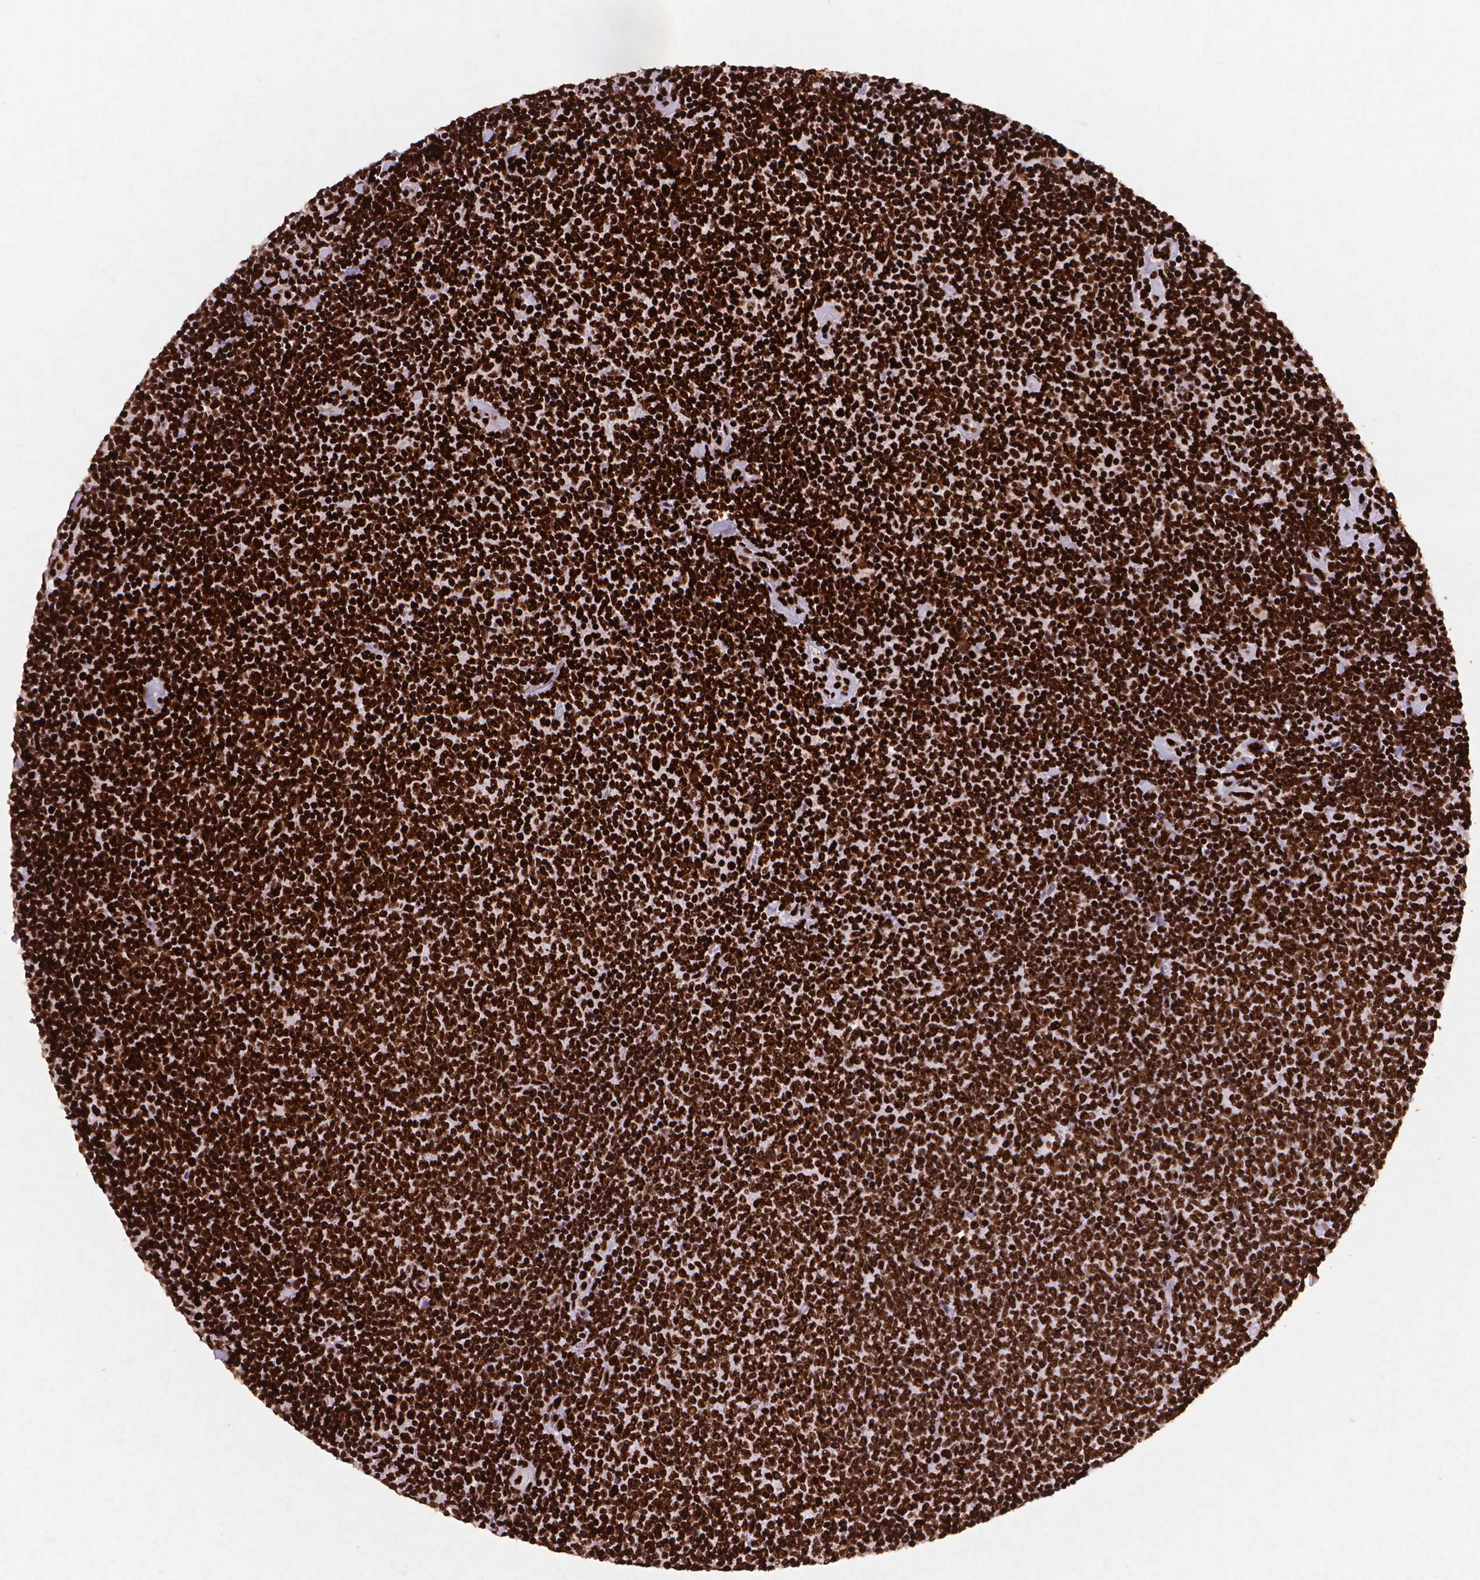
{"staining": {"intensity": "strong", "quantity": ">75%", "location": "nuclear"}, "tissue": "lymphoma", "cell_type": "Tumor cells", "image_type": "cancer", "snomed": [{"axis": "morphology", "description": "Malignant lymphoma, non-Hodgkin's type, Low grade"}, {"axis": "topography", "description": "Lymph node"}], "caption": "Tumor cells reveal high levels of strong nuclear positivity in about >75% of cells in lymphoma.", "gene": "CITED2", "patient": {"sex": "male", "age": 52}}